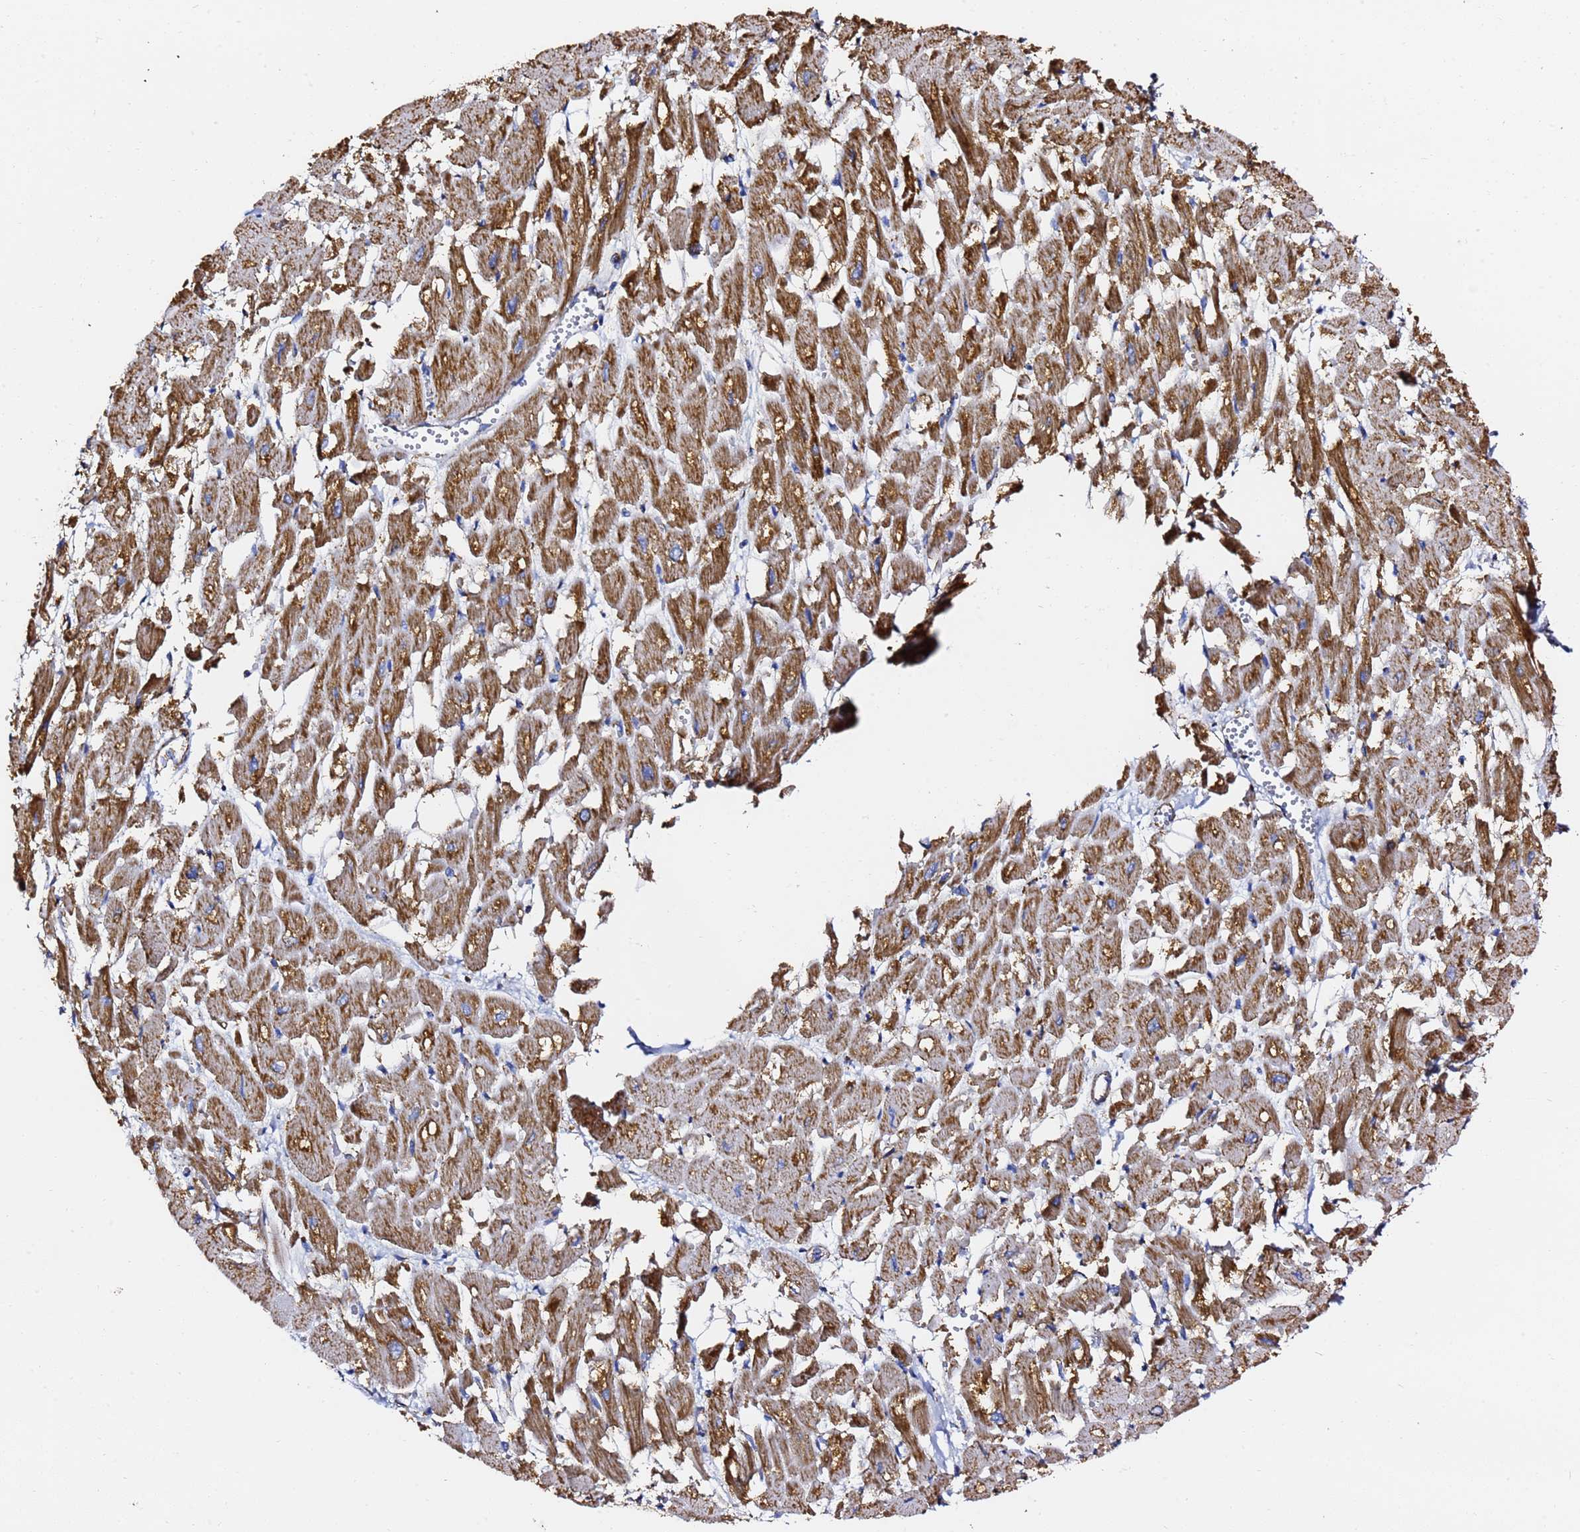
{"staining": {"intensity": "moderate", "quantity": "25%-75%", "location": "cytoplasmic/membranous"}, "tissue": "heart muscle", "cell_type": "Cardiomyocytes", "image_type": "normal", "snomed": [{"axis": "morphology", "description": "Normal tissue, NOS"}, {"axis": "topography", "description": "Heart"}], "caption": "IHC (DAB) staining of benign human heart muscle shows moderate cytoplasmic/membranous protein positivity in about 25%-75% of cardiomyocytes. The protein of interest is stained brown, and the nuclei are stained in blue (DAB IHC with brightfield microscopy, high magnification).", "gene": "PHB2", "patient": {"sex": "male", "age": 54}}